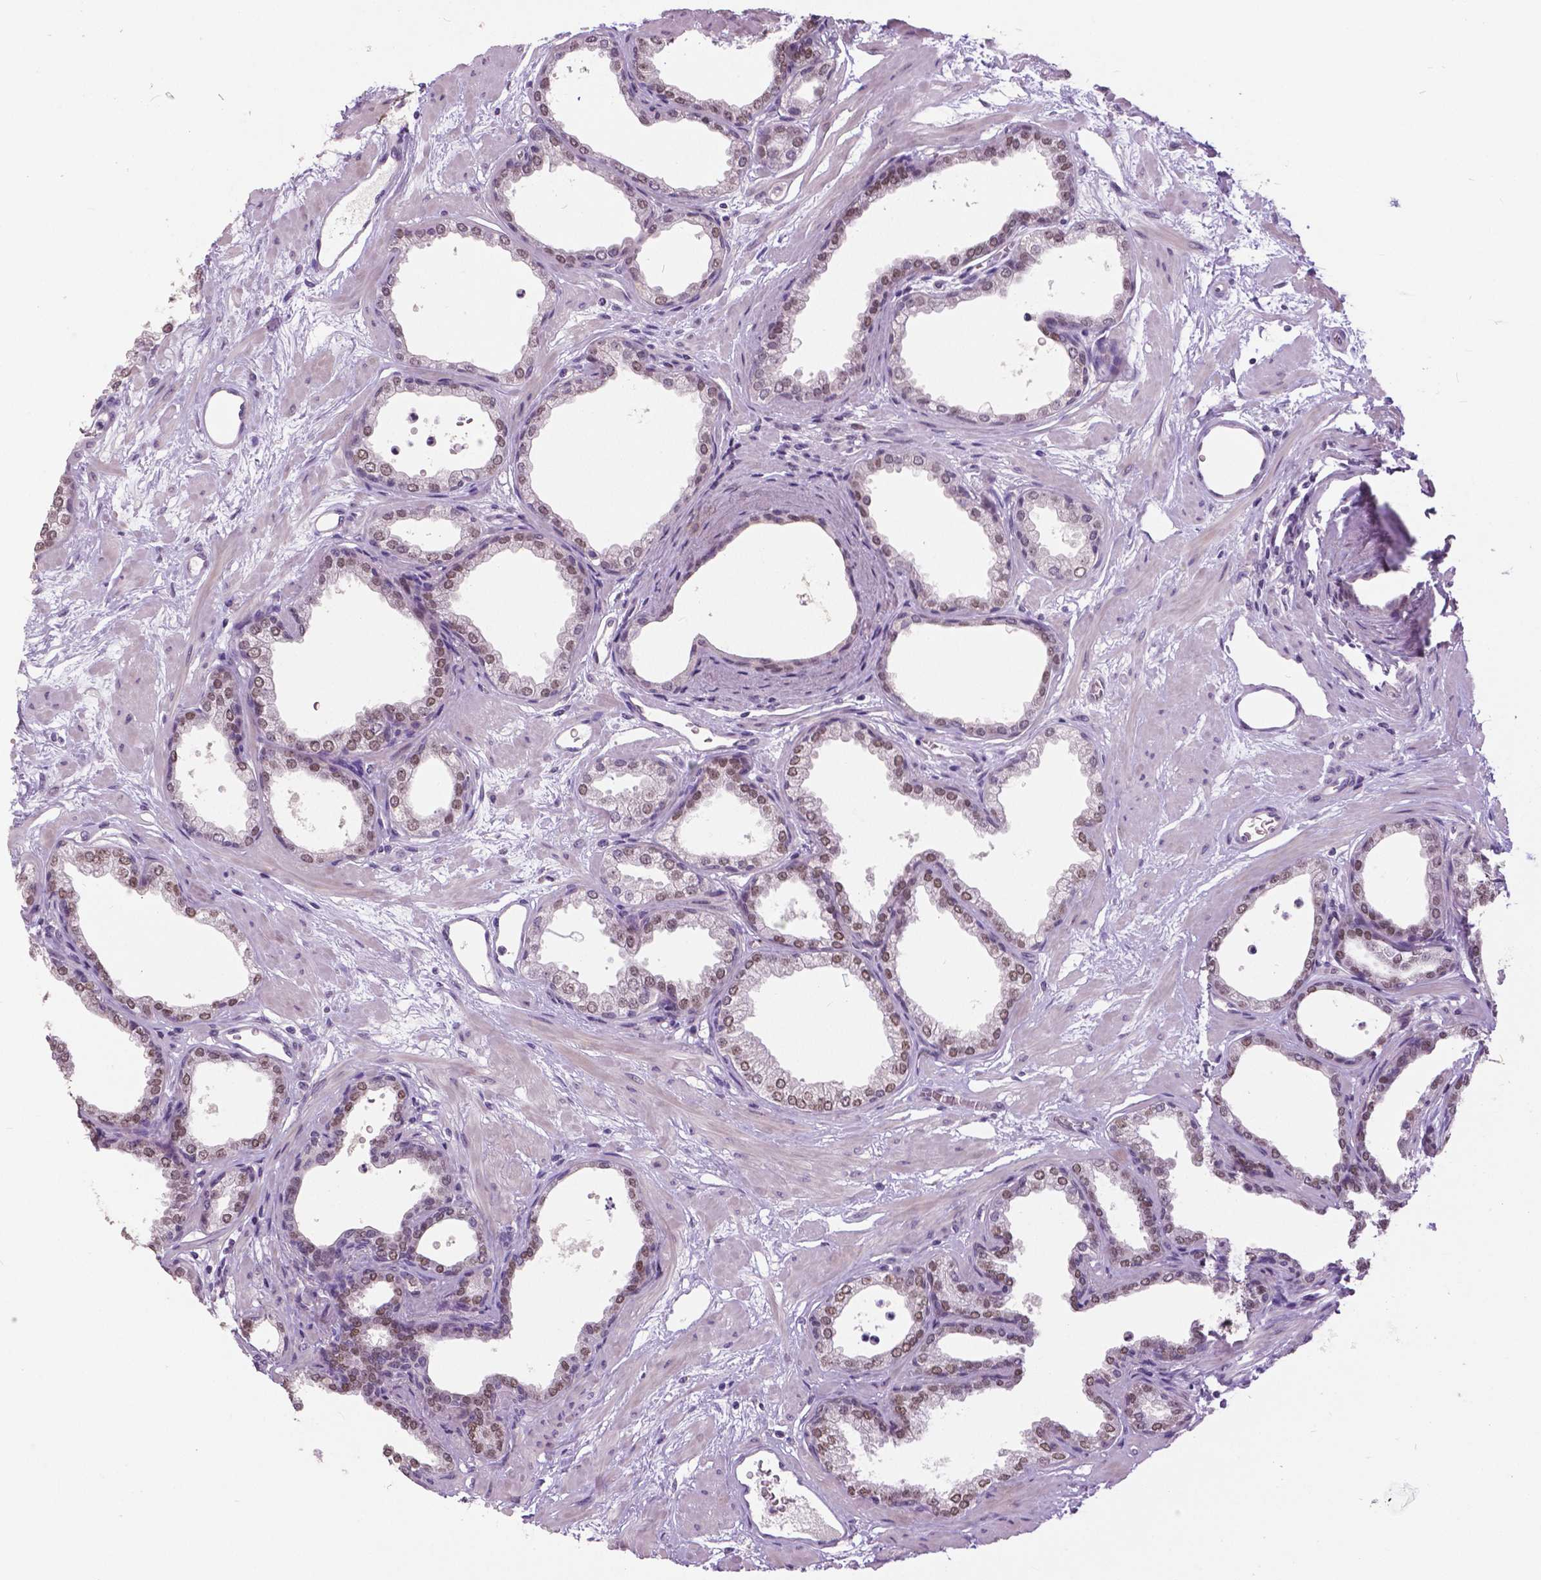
{"staining": {"intensity": "moderate", "quantity": "25%-75%", "location": "nuclear"}, "tissue": "prostate", "cell_type": "Glandular cells", "image_type": "normal", "snomed": [{"axis": "morphology", "description": "Normal tissue, NOS"}, {"axis": "topography", "description": "Prostate"}], "caption": "A photomicrograph showing moderate nuclear expression in about 25%-75% of glandular cells in normal prostate, as visualized by brown immunohistochemical staining.", "gene": "FOXA1", "patient": {"sex": "male", "age": 37}}